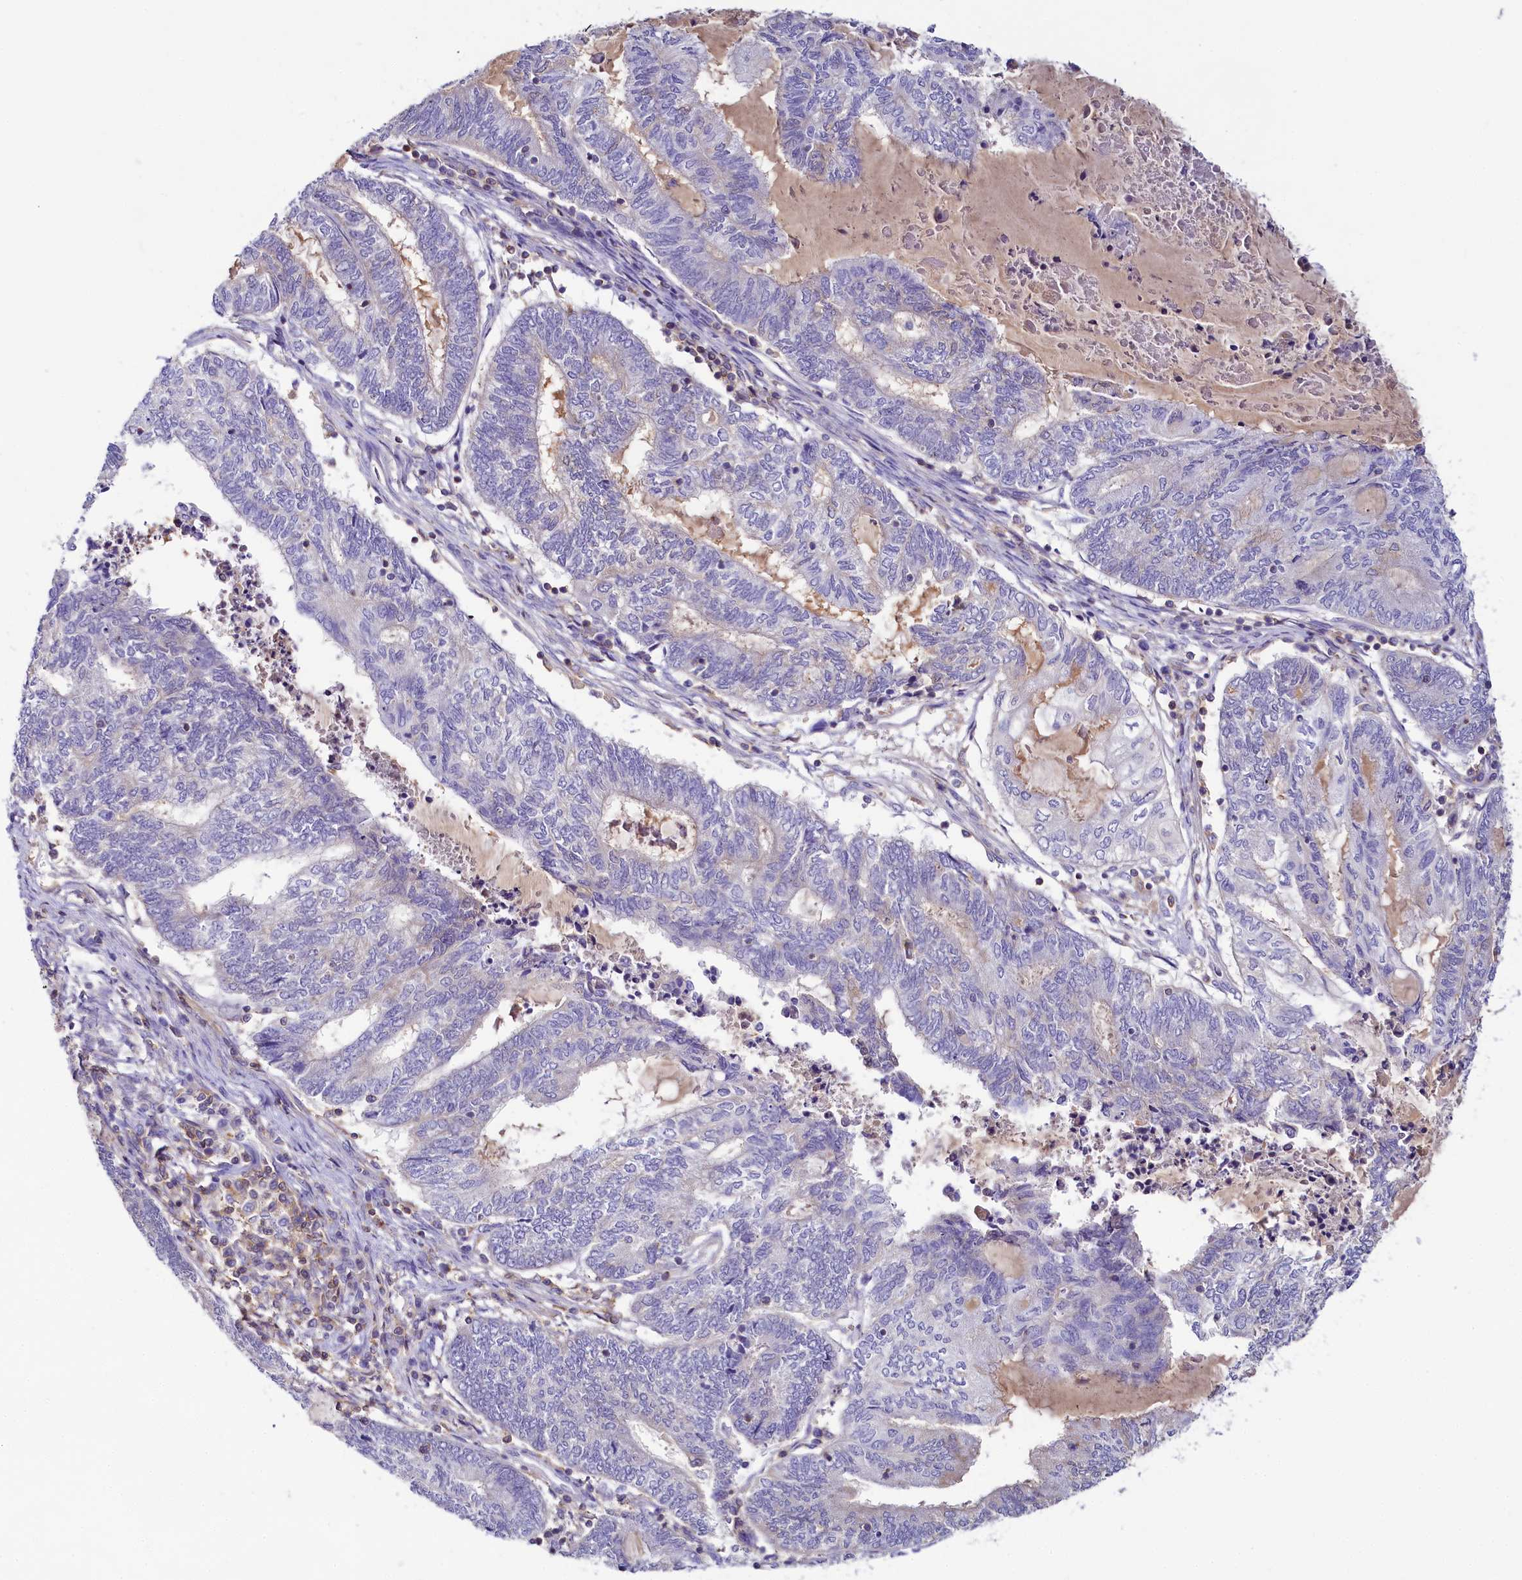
{"staining": {"intensity": "negative", "quantity": "none", "location": "none"}, "tissue": "endometrial cancer", "cell_type": "Tumor cells", "image_type": "cancer", "snomed": [{"axis": "morphology", "description": "Adenocarcinoma, NOS"}, {"axis": "topography", "description": "Uterus"}, {"axis": "topography", "description": "Endometrium"}], "caption": "This is a photomicrograph of IHC staining of endometrial cancer, which shows no expression in tumor cells.", "gene": "FGFR2", "patient": {"sex": "female", "age": 70}}